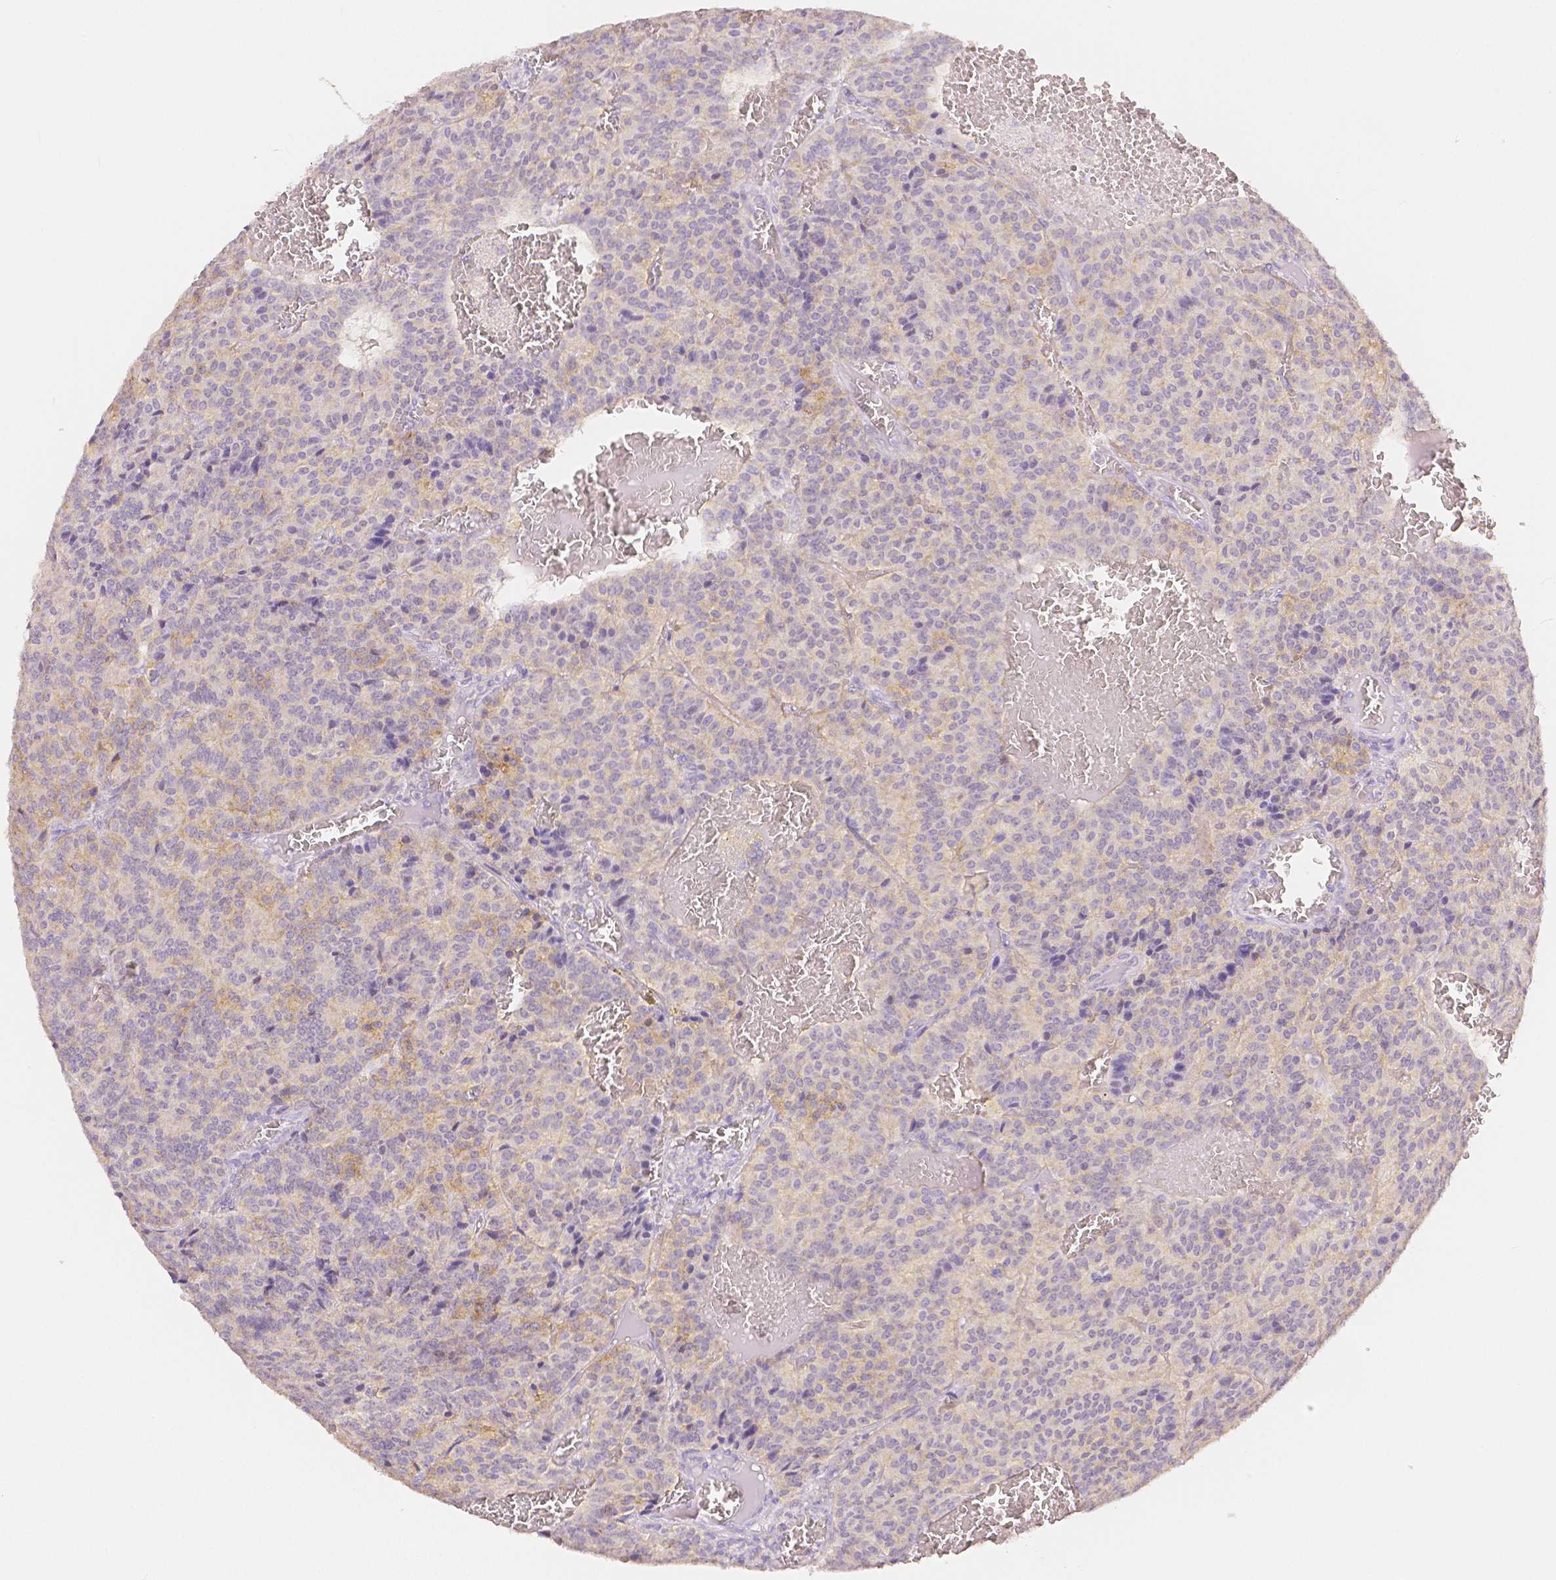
{"staining": {"intensity": "weak", "quantity": ">75%", "location": "cytoplasmic/membranous"}, "tissue": "carcinoid", "cell_type": "Tumor cells", "image_type": "cancer", "snomed": [{"axis": "morphology", "description": "Carcinoid, malignant, NOS"}, {"axis": "topography", "description": "Lung"}], "caption": "This is an image of immunohistochemistry staining of carcinoid, which shows weak positivity in the cytoplasmic/membranous of tumor cells.", "gene": "OCLN", "patient": {"sex": "male", "age": 70}}